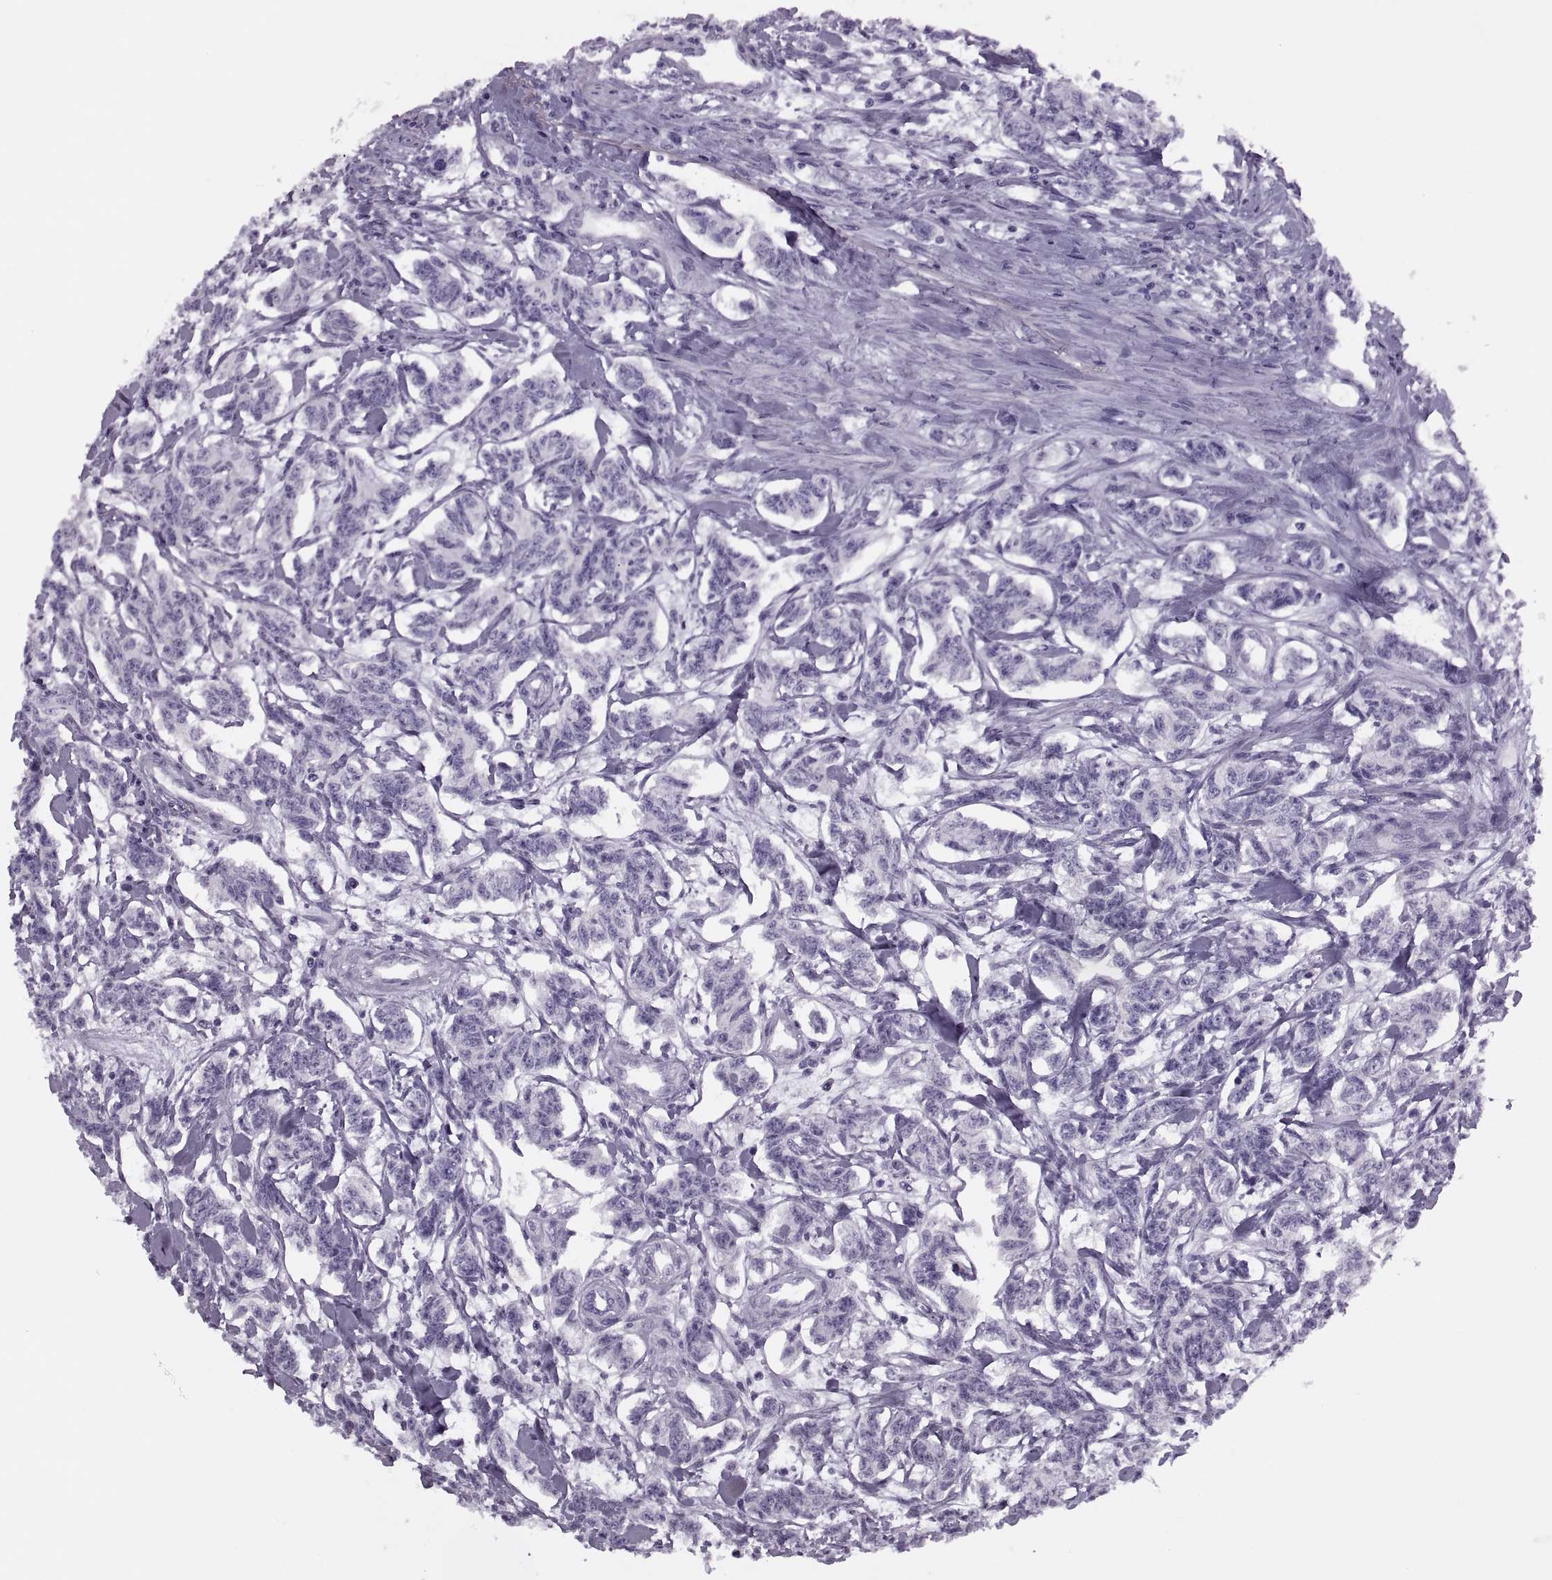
{"staining": {"intensity": "negative", "quantity": "none", "location": "none"}, "tissue": "carcinoid", "cell_type": "Tumor cells", "image_type": "cancer", "snomed": [{"axis": "morphology", "description": "Carcinoid, malignant, NOS"}, {"axis": "topography", "description": "Kidney"}], "caption": "Protein analysis of carcinoid exhibits no significant positivity in tumor cells.", "gene": "FAM24A", "patient": {"sex": "female", "age": 41}}